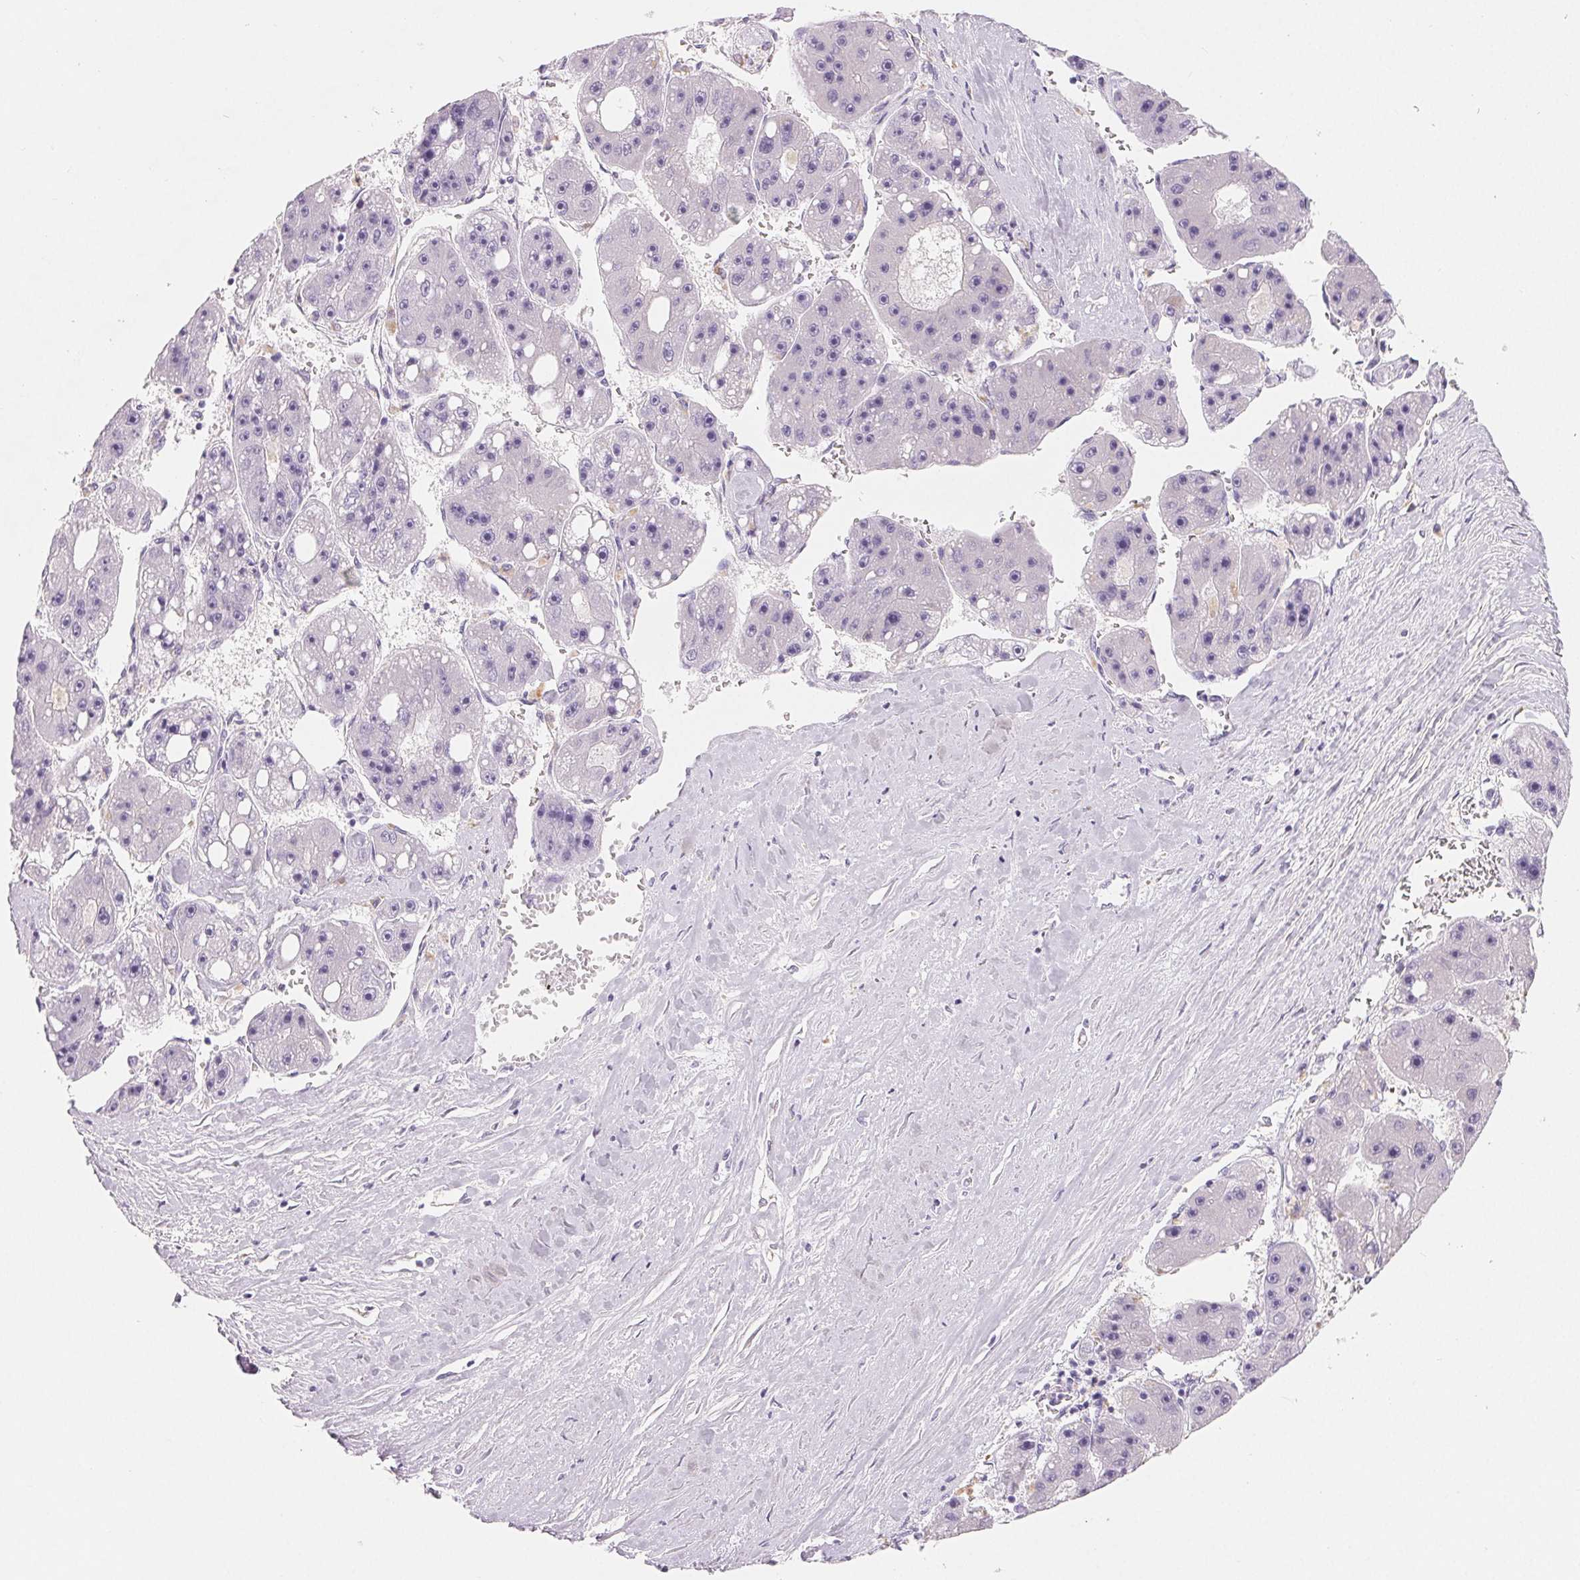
{"staining": {"intensity": "negative", "quantity": "none", "location": "none"}, "tissue": "liver cancer", "cell_type": "Tumor cells", "image_type": "cancer", "snomed": [{"axis": "morphology", "description": "Carcinoma, Hepatocellular, NOS"}, {"axis": "topography", "description": "Liver"}], "caption": "Immunohistochemical staining of human liver cancer (hepatocellular carcinoma) exhibits no significant expression in tumor cells.", "gene": "SPACA5B", "patient": {"sex": "female", "age": 61}}